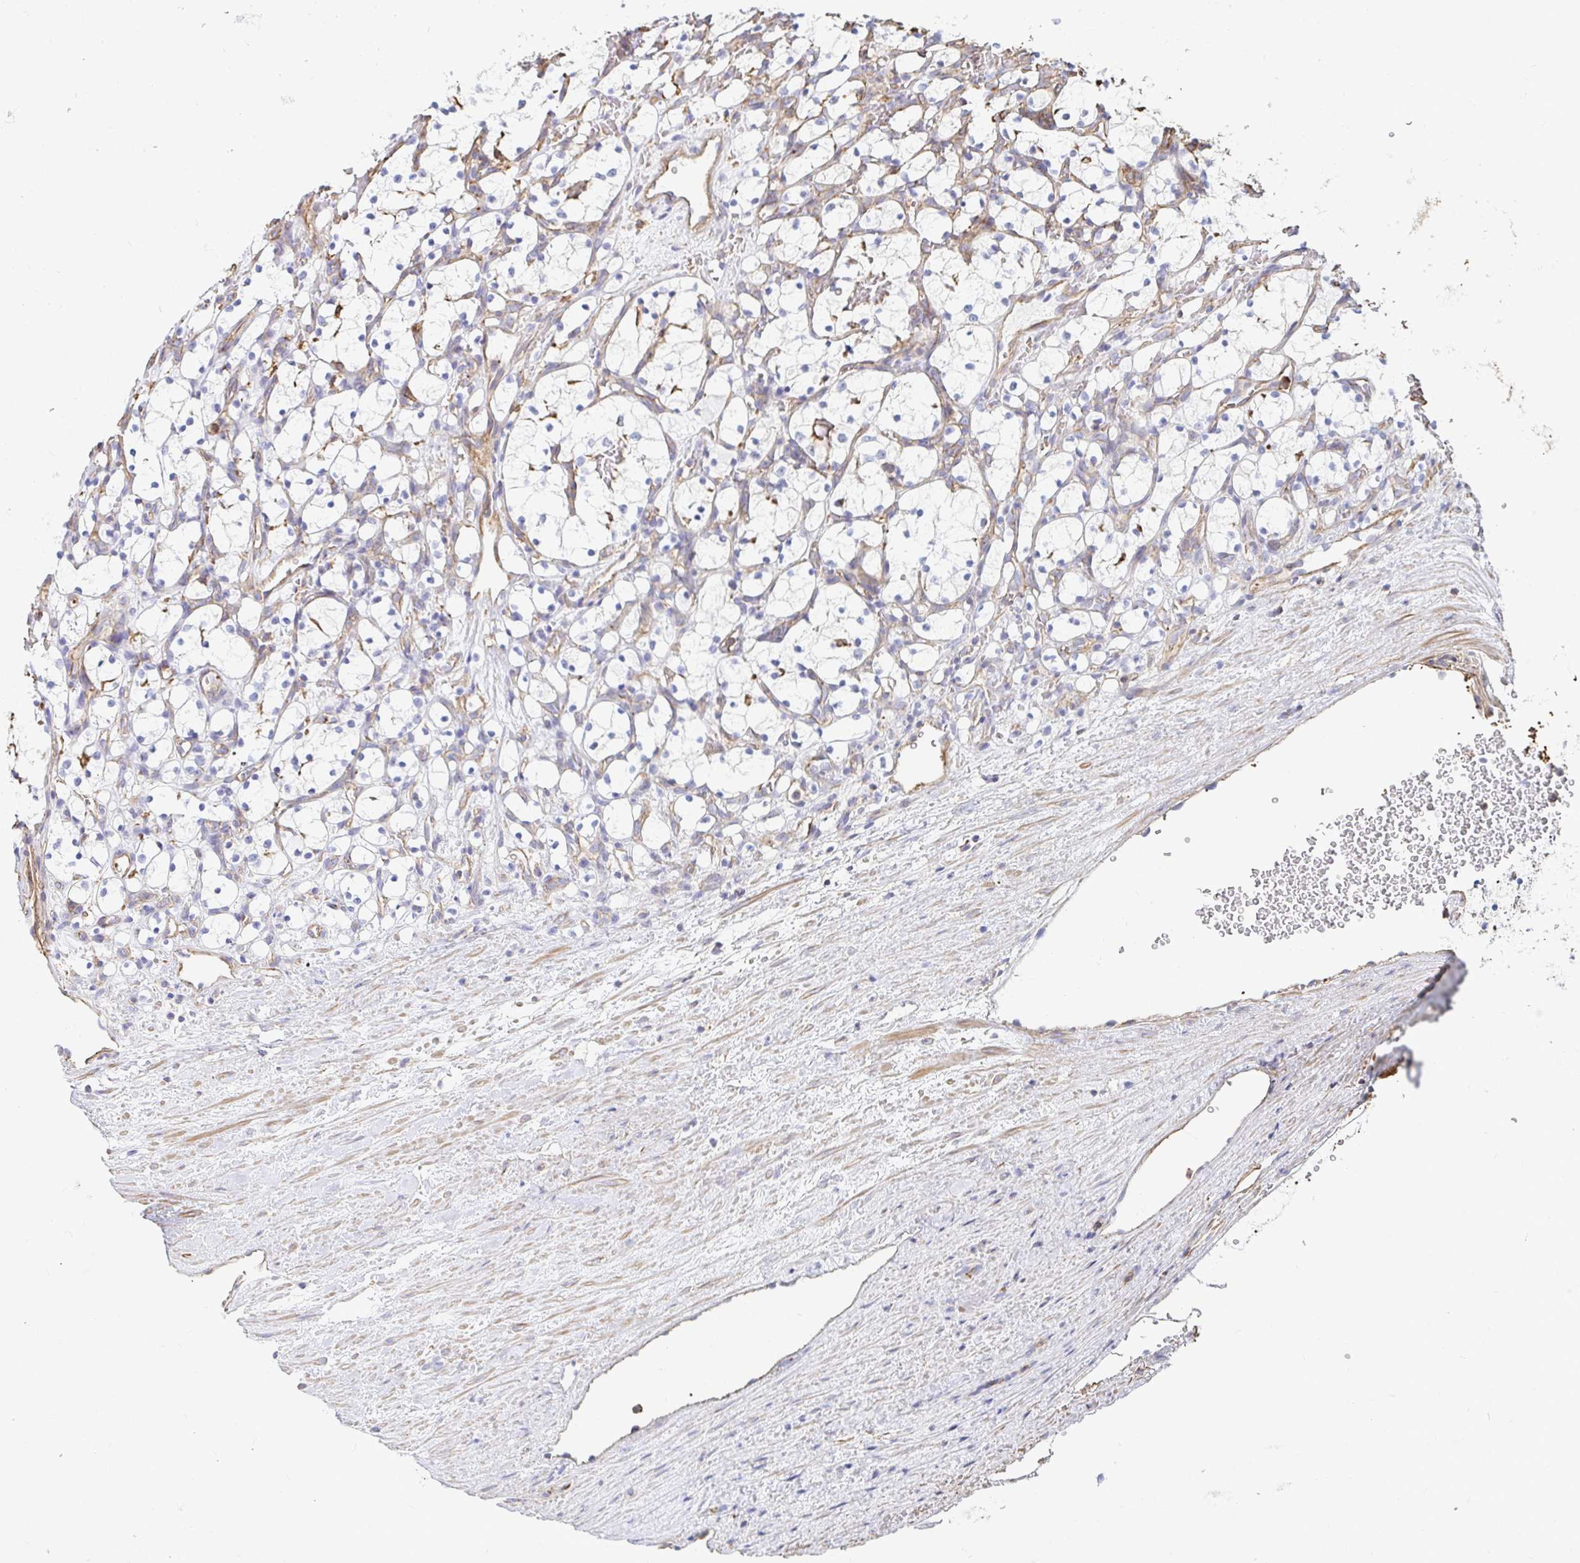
{"staining": {"intensity": "negative", "quantity": "none", "location": "none"}, "tissue": "renal cancer", "cell_type": "Tumor cells", "image_type": "cancer", "snomed": [{"axis": "morphology", "description": "Adenocarcinoma, NOS"}, {"axis": "topography", "description": "Kidney"}], "caption": "This is an immunohistochemistry histopathology image of renal cancer. There is no staining in tumor cells.", "gene": "PTPN14", "patient": {"sex": "female", "age": 69}}